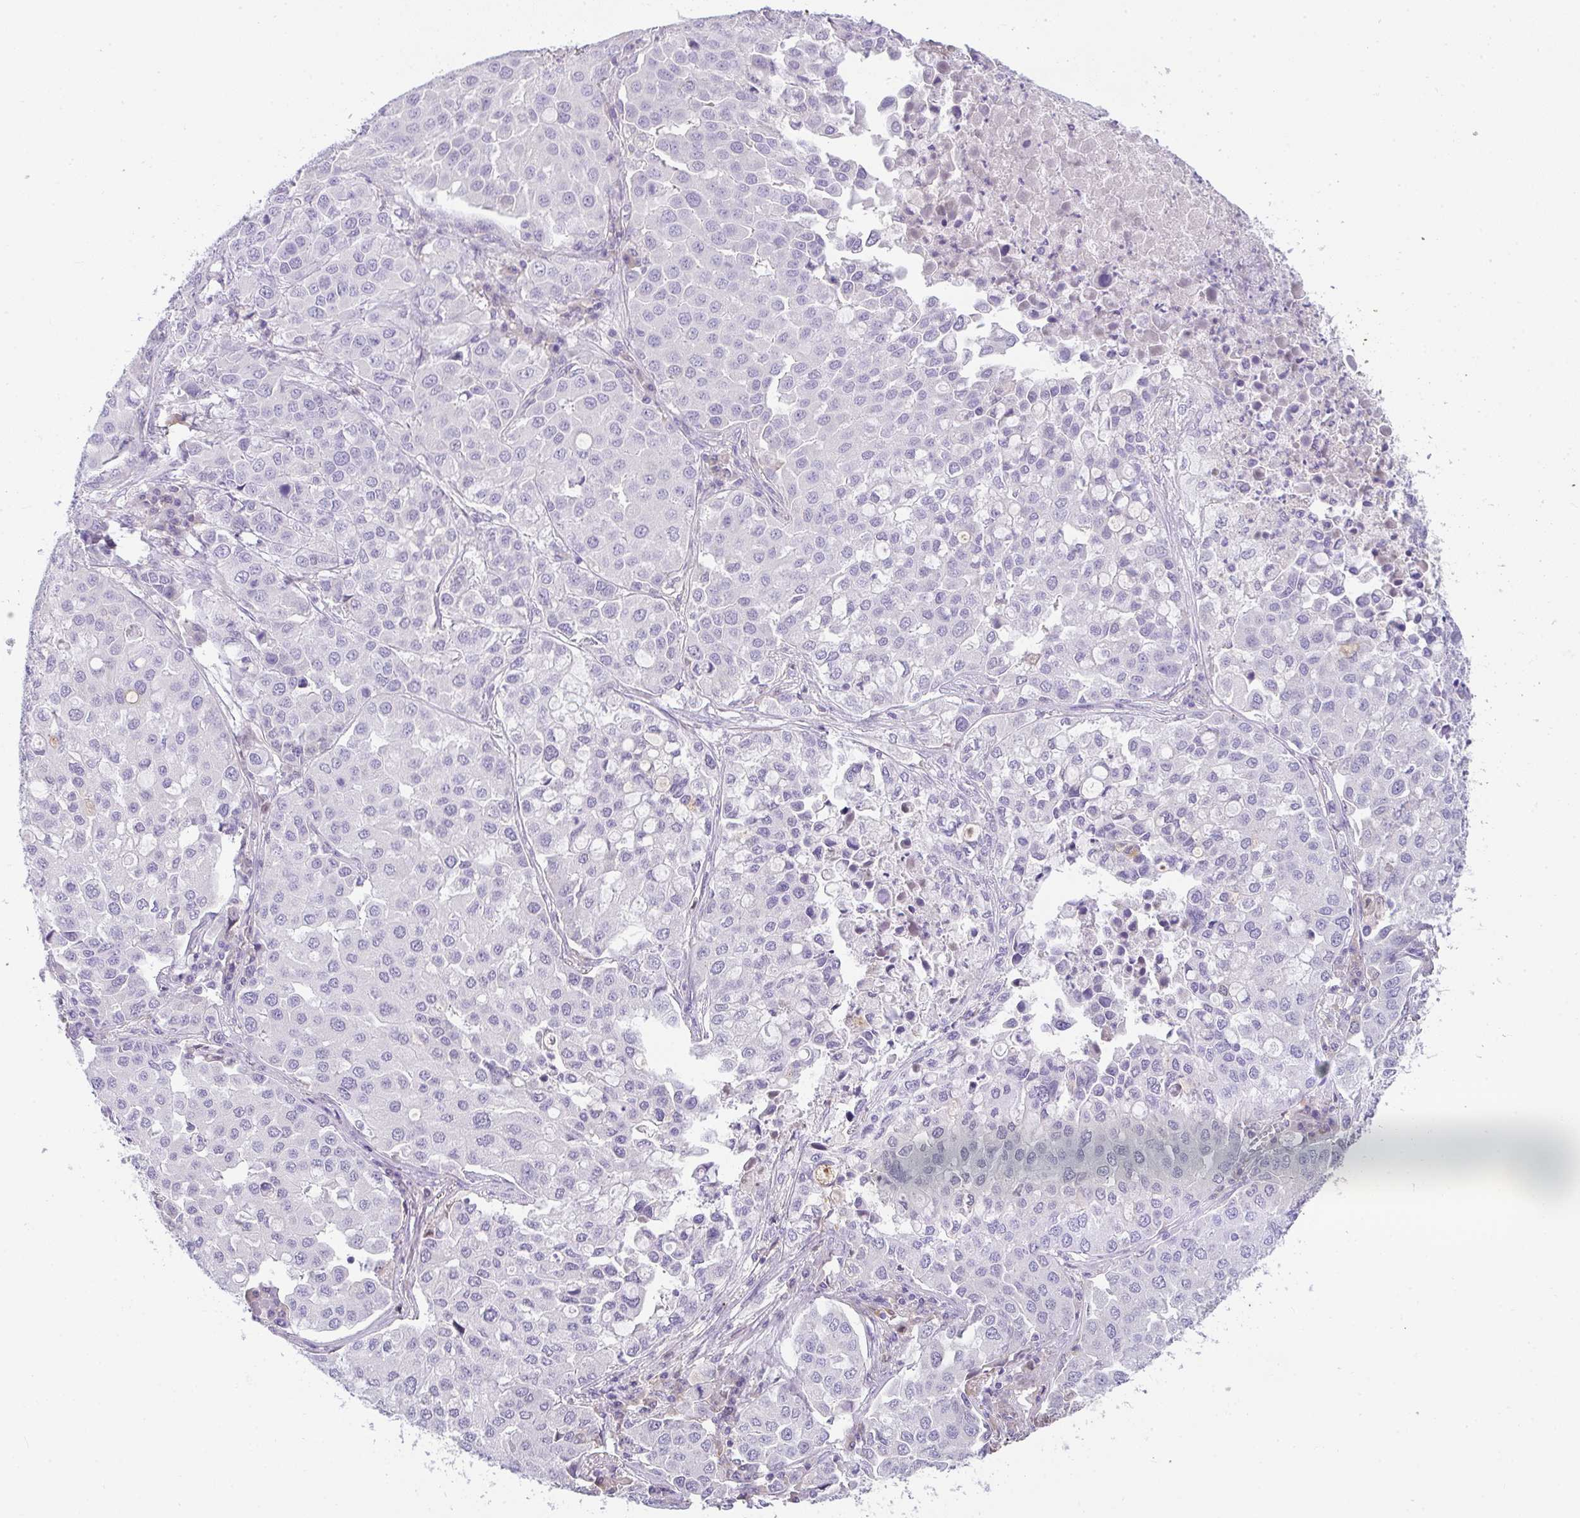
{"staining": {"intensity": "negative", "quantity": "none", "location": "none"}, "tissue": "lung cancer", "cell_type": "Tumor cells", "image_type": "cancer", "snomed": [{"axis": "morphology", "description": "Adenocarcinoma, NOS"}, {"axis": "morphology", "description": "Adenocarcinoma, metastatic, NOS"}, {"axis": "topography", "description": "Lymph node"}, {"axis": "topography", "description": "Lung"}], "caption": "There is no significant staining in tumor cells of lung cancer.", "gene": "COX7B", "patient": {"sex": "female", "age": 65}}